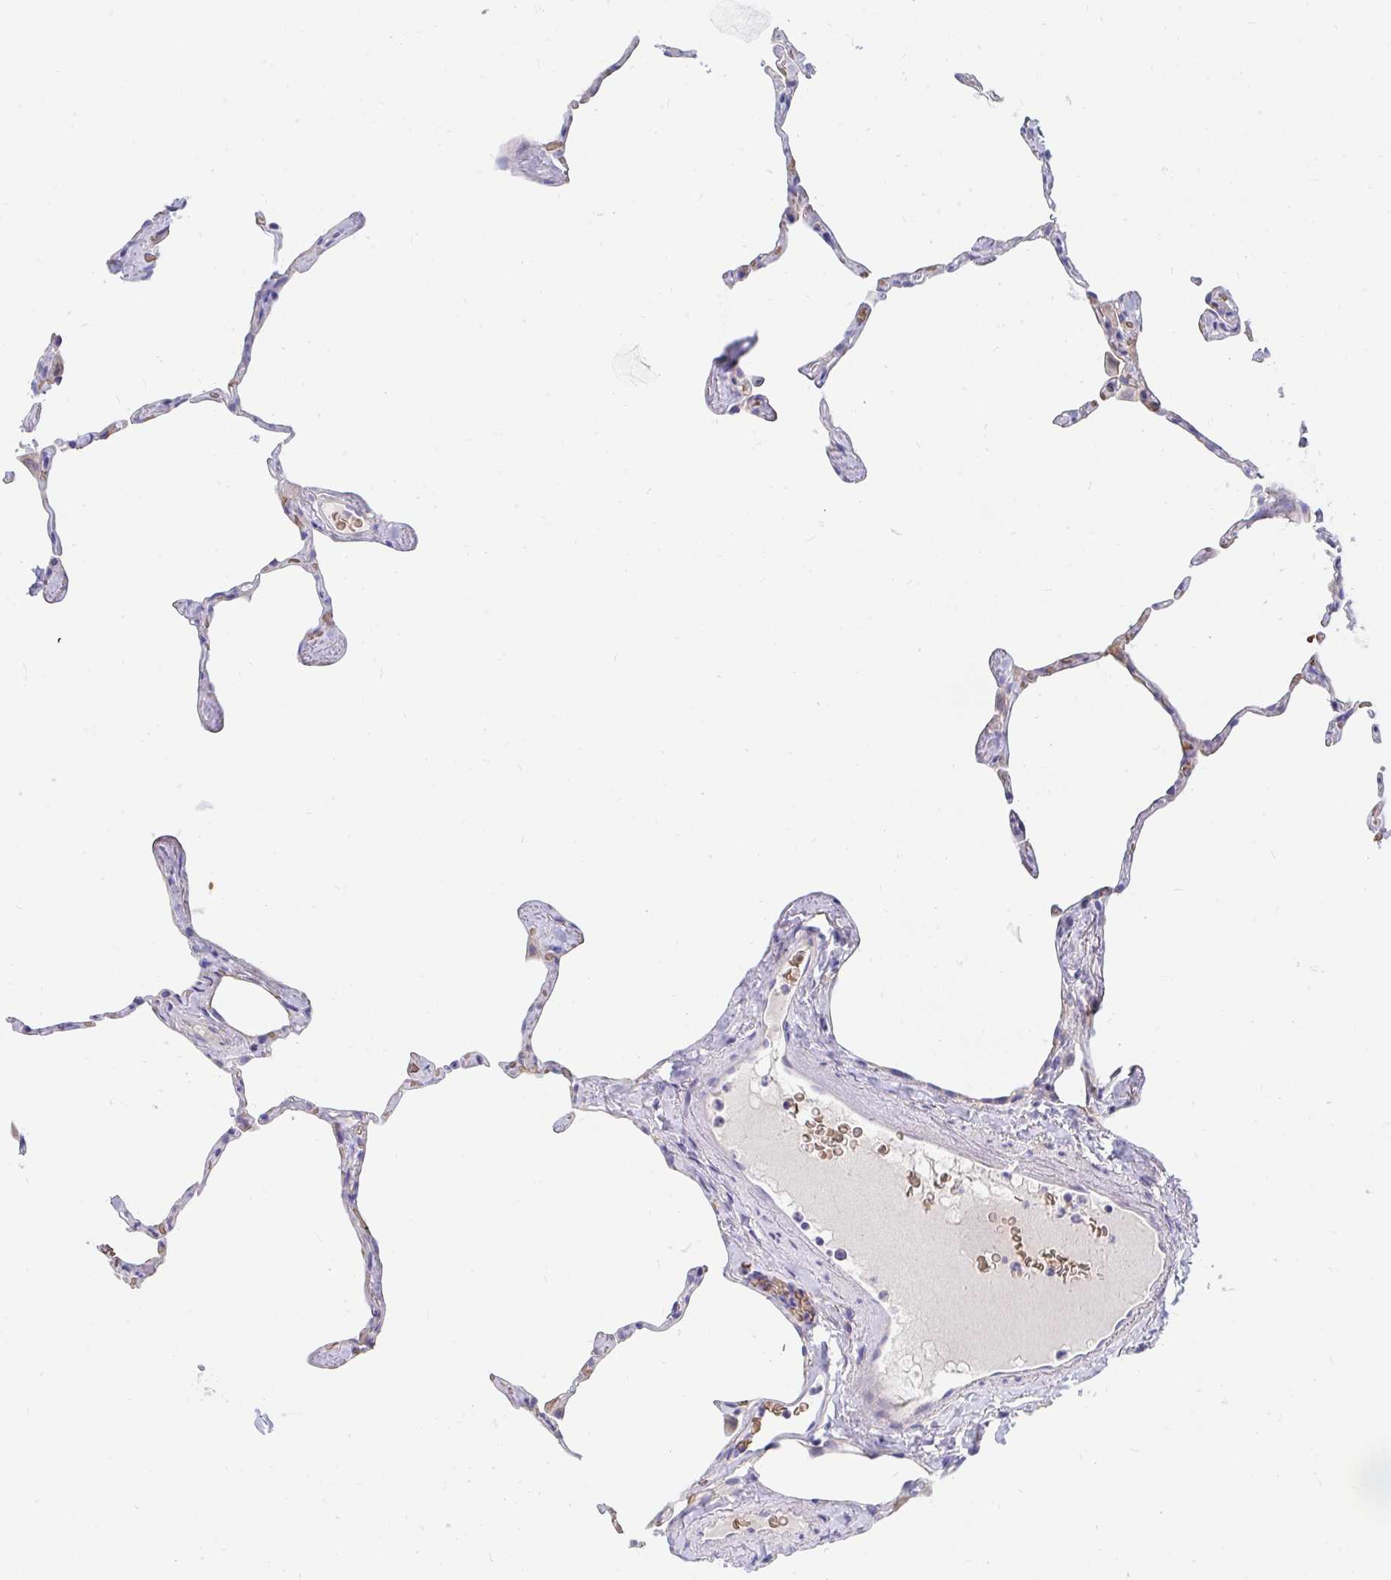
{"staining": {"intensity": "moderate", "quantity": "<25%", "location": "cytoplasmic/membranous"}, "tissue": "lung", "cell_type": "Alveolar cells", "image_type": "normal", "snomed": [{"axis": "morphology", "description": "Normal tissue, NOS"}, {"axis": "topography", "description": "Lung"}], "caption": "Immunohistochemical staining of normal human lung reveals low levels of moderate cytoplasmic/membranous positivity in approximately <25% of alveolar cells.", "gene": "MROH2B", "patient": {"sex": "male", "age": 65}}